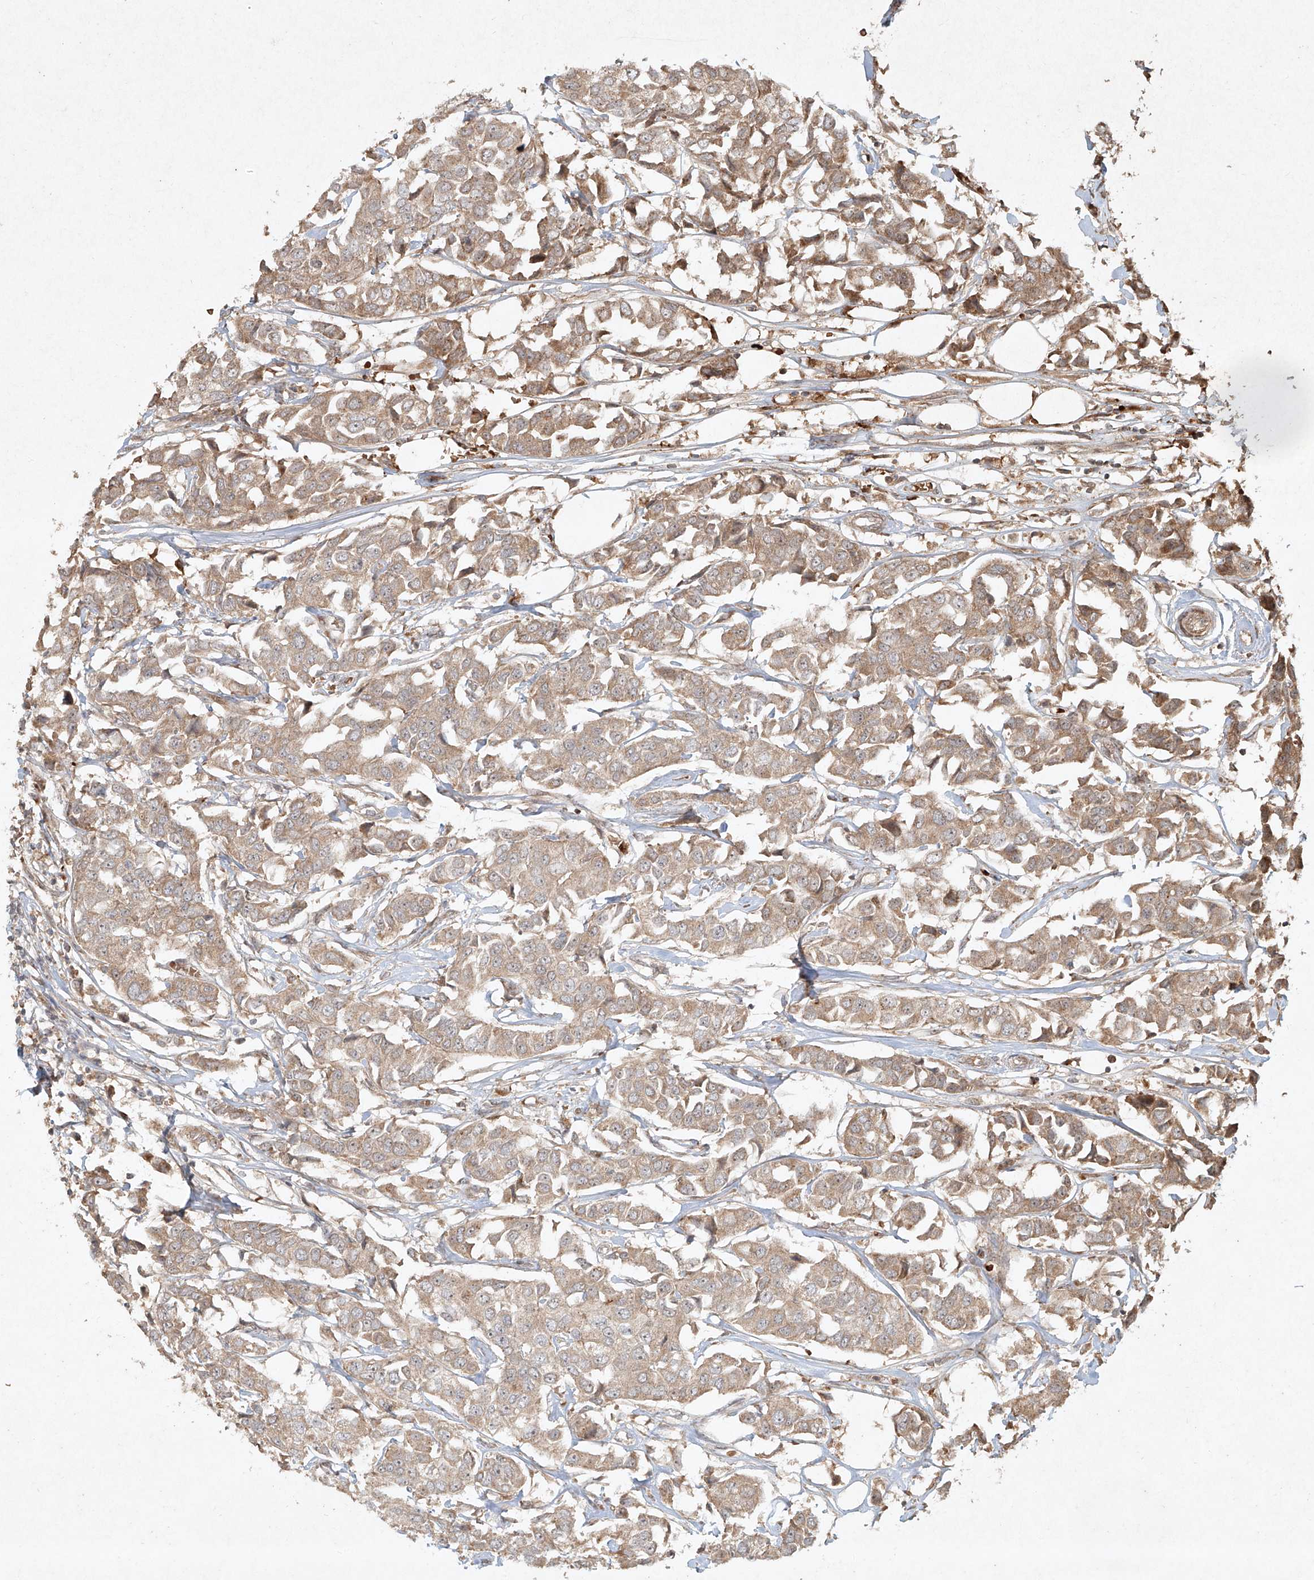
{"staining": {"intensity": "weak", "quantity": ">75%", "location": "cytoplasmic/membranous"}, "tissue": "breast cancer", "cell_type": "Tumor cells", "image_type": "cancer", "snomed": [{"axis": "morphology", "description": "Duct carcinoma"}, {"axis": "topography", "description": "Breast"}], "caption": "The image exhibits staining of breast cancer, revealing weak cytoplasmic/membranous protein staining (brown color) within tumor cells.", "gene": "CYYR1", "patient": {"sex": "female", "age": 80}}